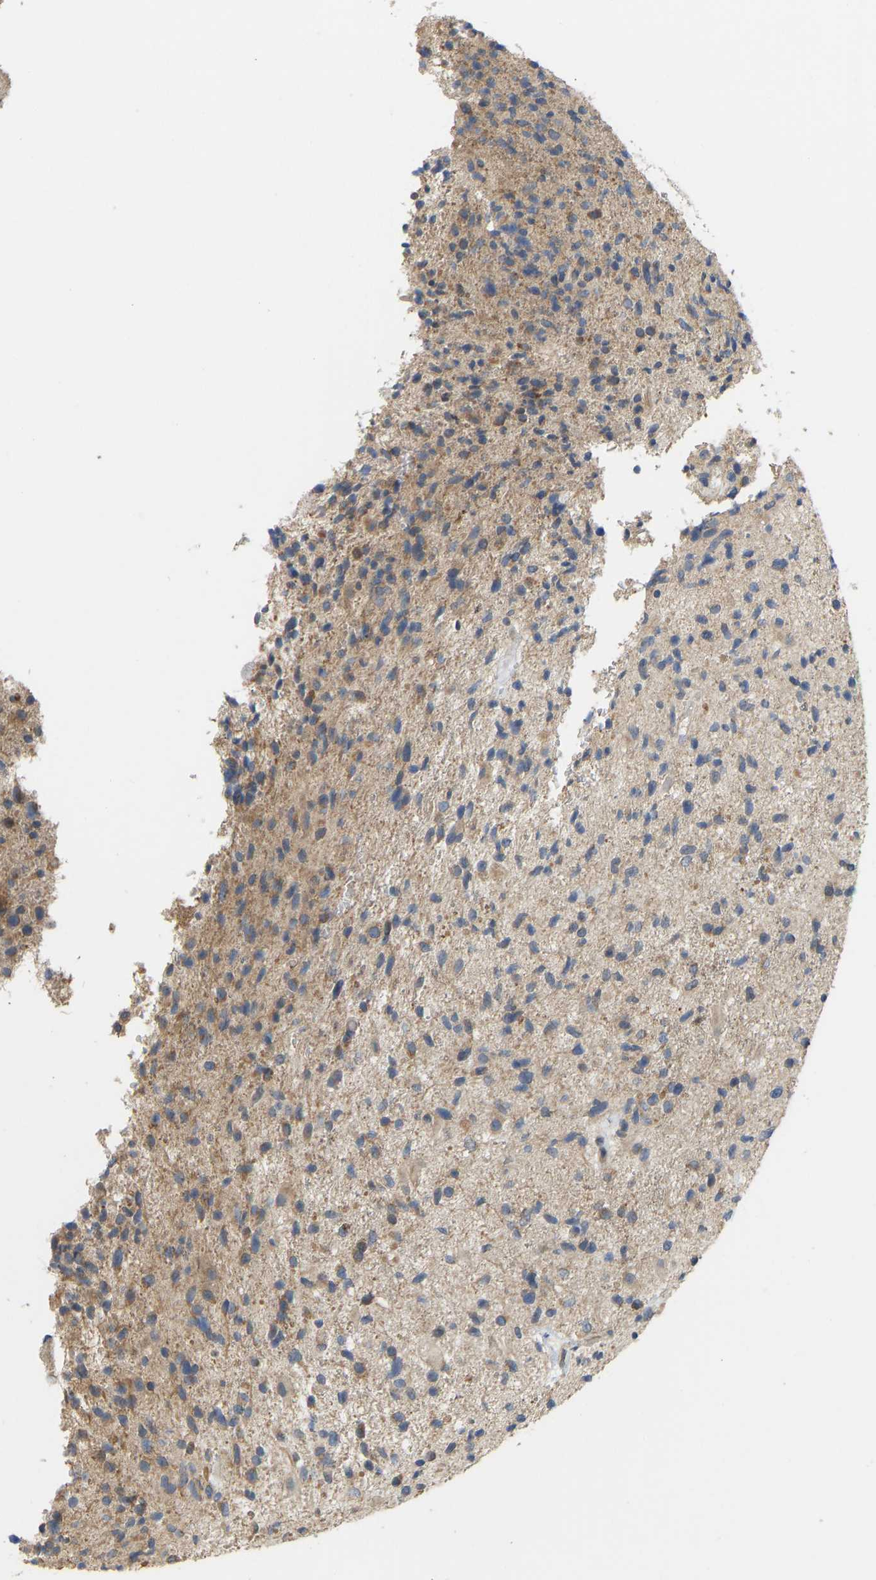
{"staining": {"intensity": "moderate", "quantity": "<25%", "location": "cytoplasmic/membranous"}, "tissue": "glioma", "cell_type": "Tumor cells", "image_type": "cancer", "snomed": [{"axis": "morphology", "description": "Glioma, malignant, High grade"}, {"axis": "topography", "description": "Brain"}], "caption": "This is an image of immunohistochemistry staining of malignant glioma (high-grade), which shows moderate positivity in the cytoplasmic/membranous of tumor cells.", "gene": "HACD2", "patient": {"sex": "male", "age": 72}}